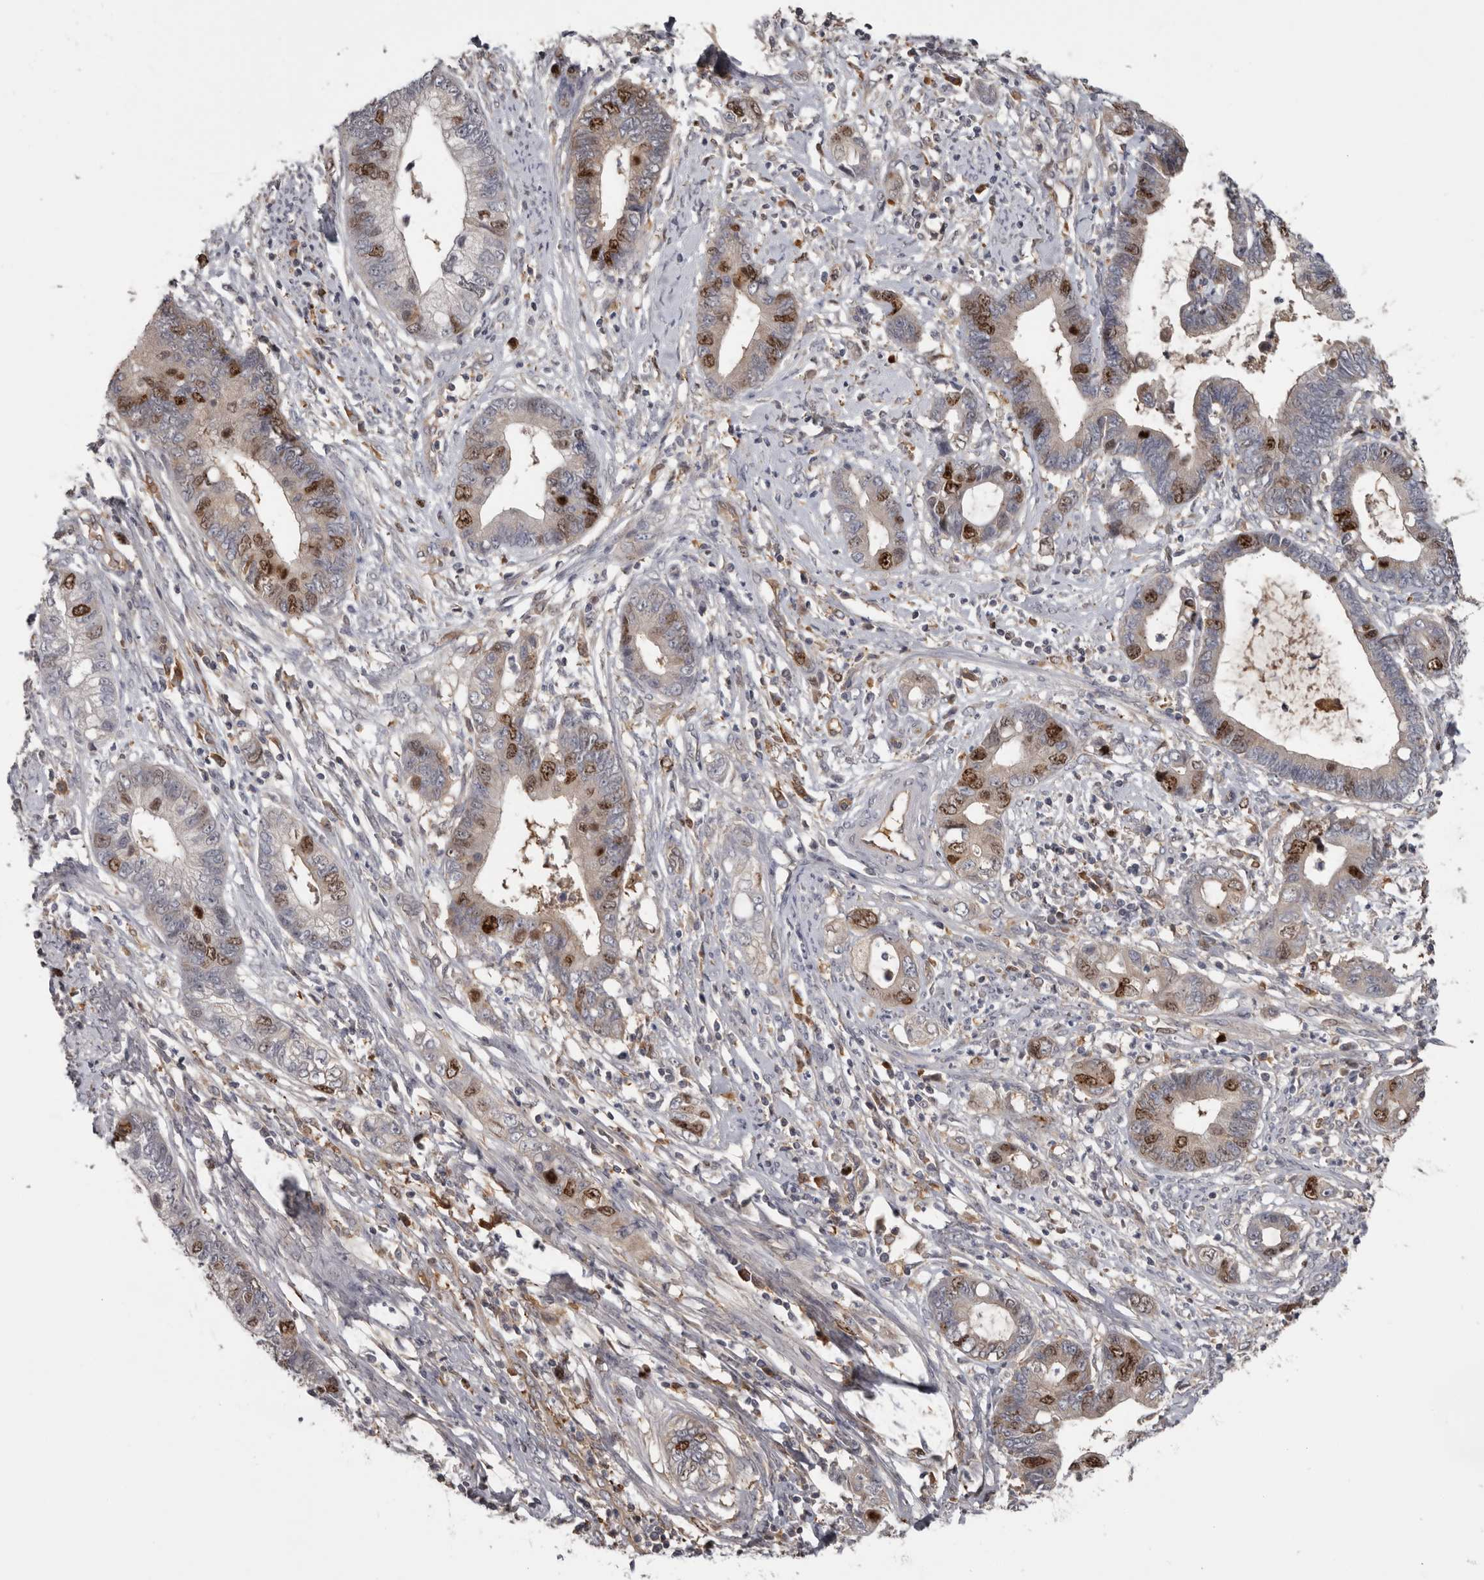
{"staining": {"intensity": "moderate", "quantity": "25%-75%", "location": "nuclear"}, "tissue": "cervical cancer", "cell_type": "Tumor cells", "image_type": "cancer", "snomed": [{"axis": "morphology", "description": "Adenocarcinoma, NOS"}, {"axis": "topography", "description": "Cervix"}], "caption": "Cervical cancer stained with immunohistochemistry reveals moderate nuclear staining in approximately 25%-75% of tumor cells. (DAB = brown stain, brightfield microscopy at high magnification).", "gene": "CDCA8", "patient": {"sex": "female", "age": 44}}